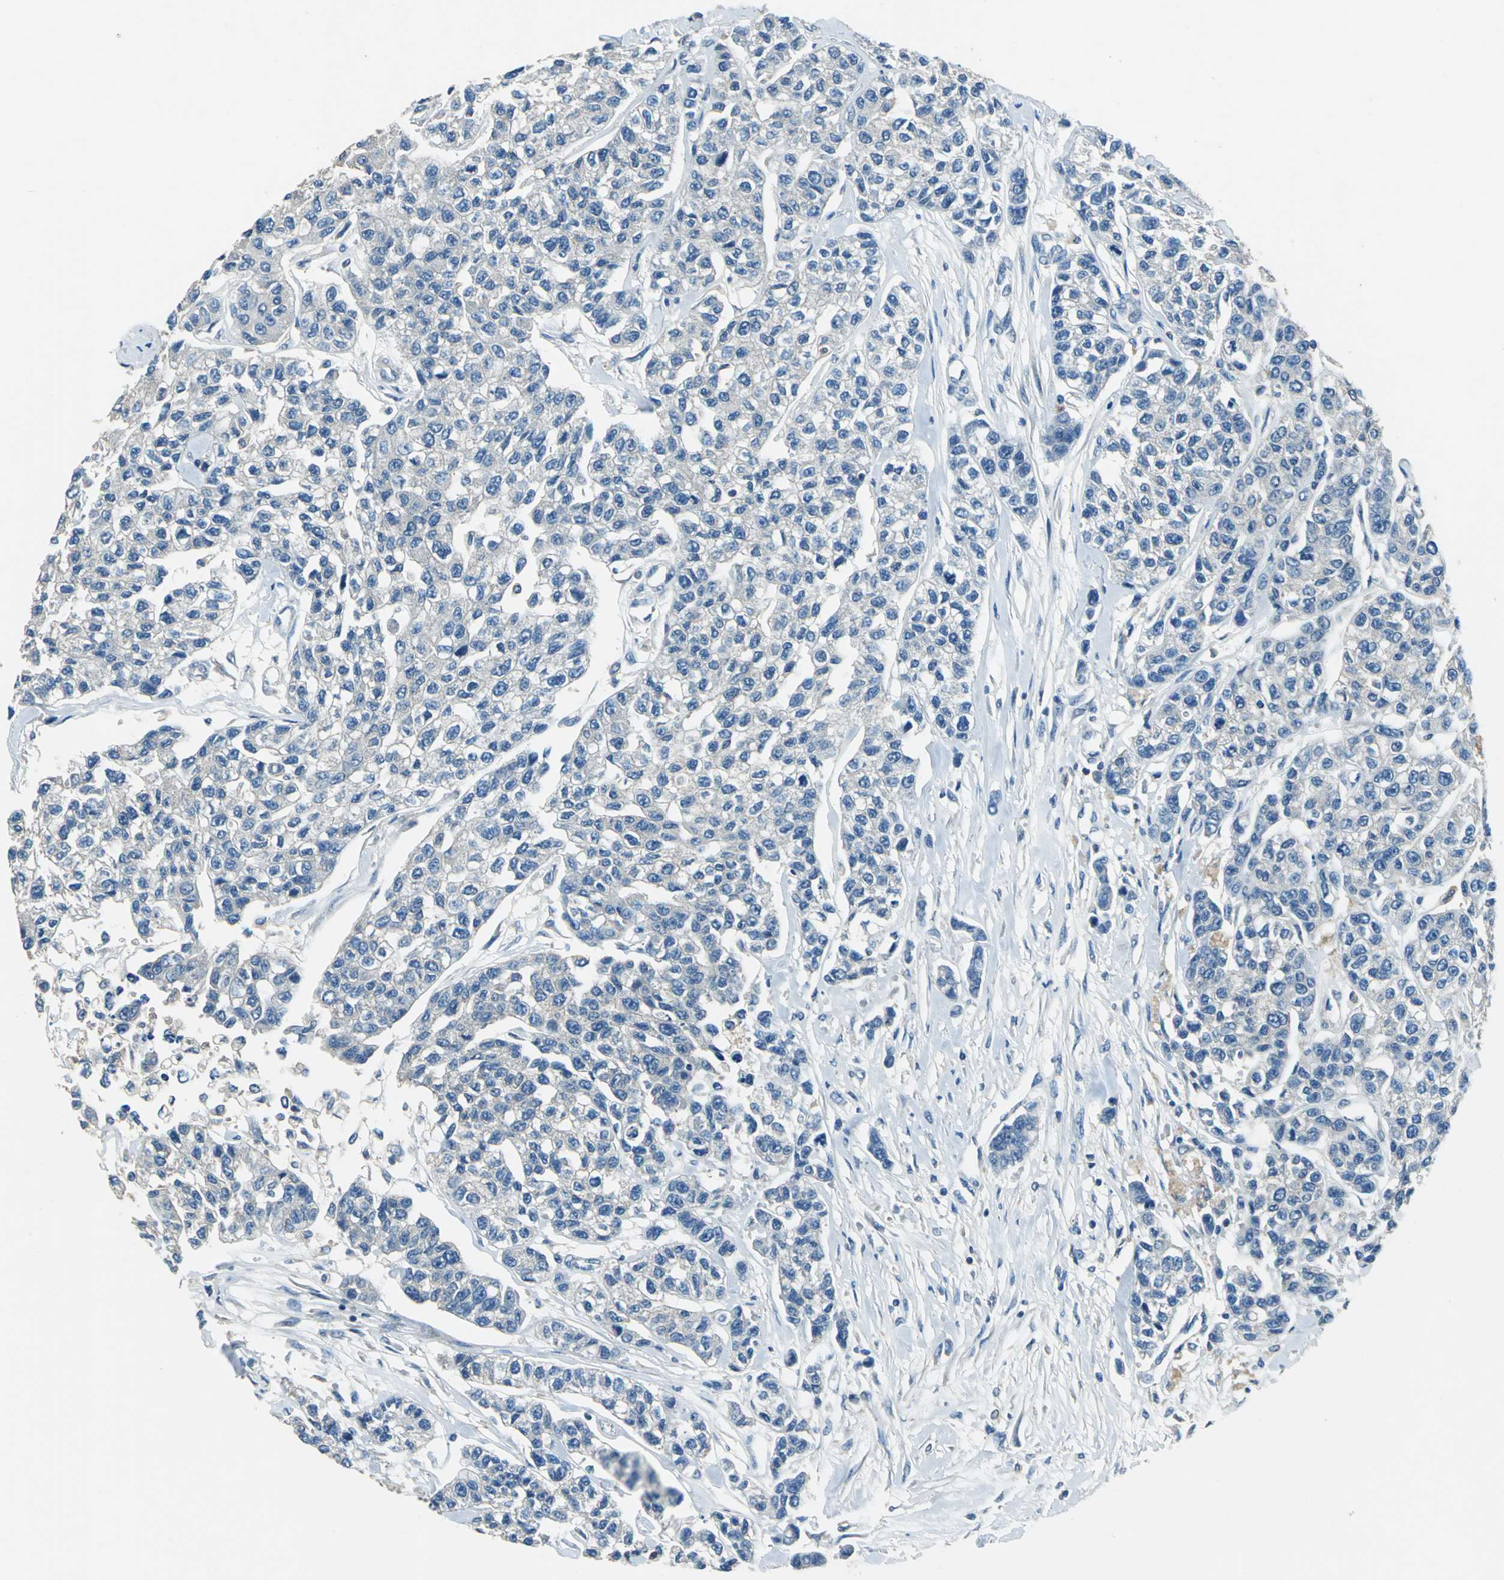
{"staining": {"intensity": "negative", "quantity": "none", "location": "none"}, "tissue": "breast cancer", "cell_type": "Tumor cells", "image_type": "cancer", "snomed": [{"axis": "morphology", "description": "Duct carcinoma"}, {"axis": "topography", "description": "Breast"}], "caption": "An immunohistochemistry micrograph of breast cancer is shown. There is no staining in tumor cells of breast cancer. (DAB immunohistochemistry (IHC), high magnification).", "gene": "PRKCA", "patient": {"sex": "female", "age": 51}}